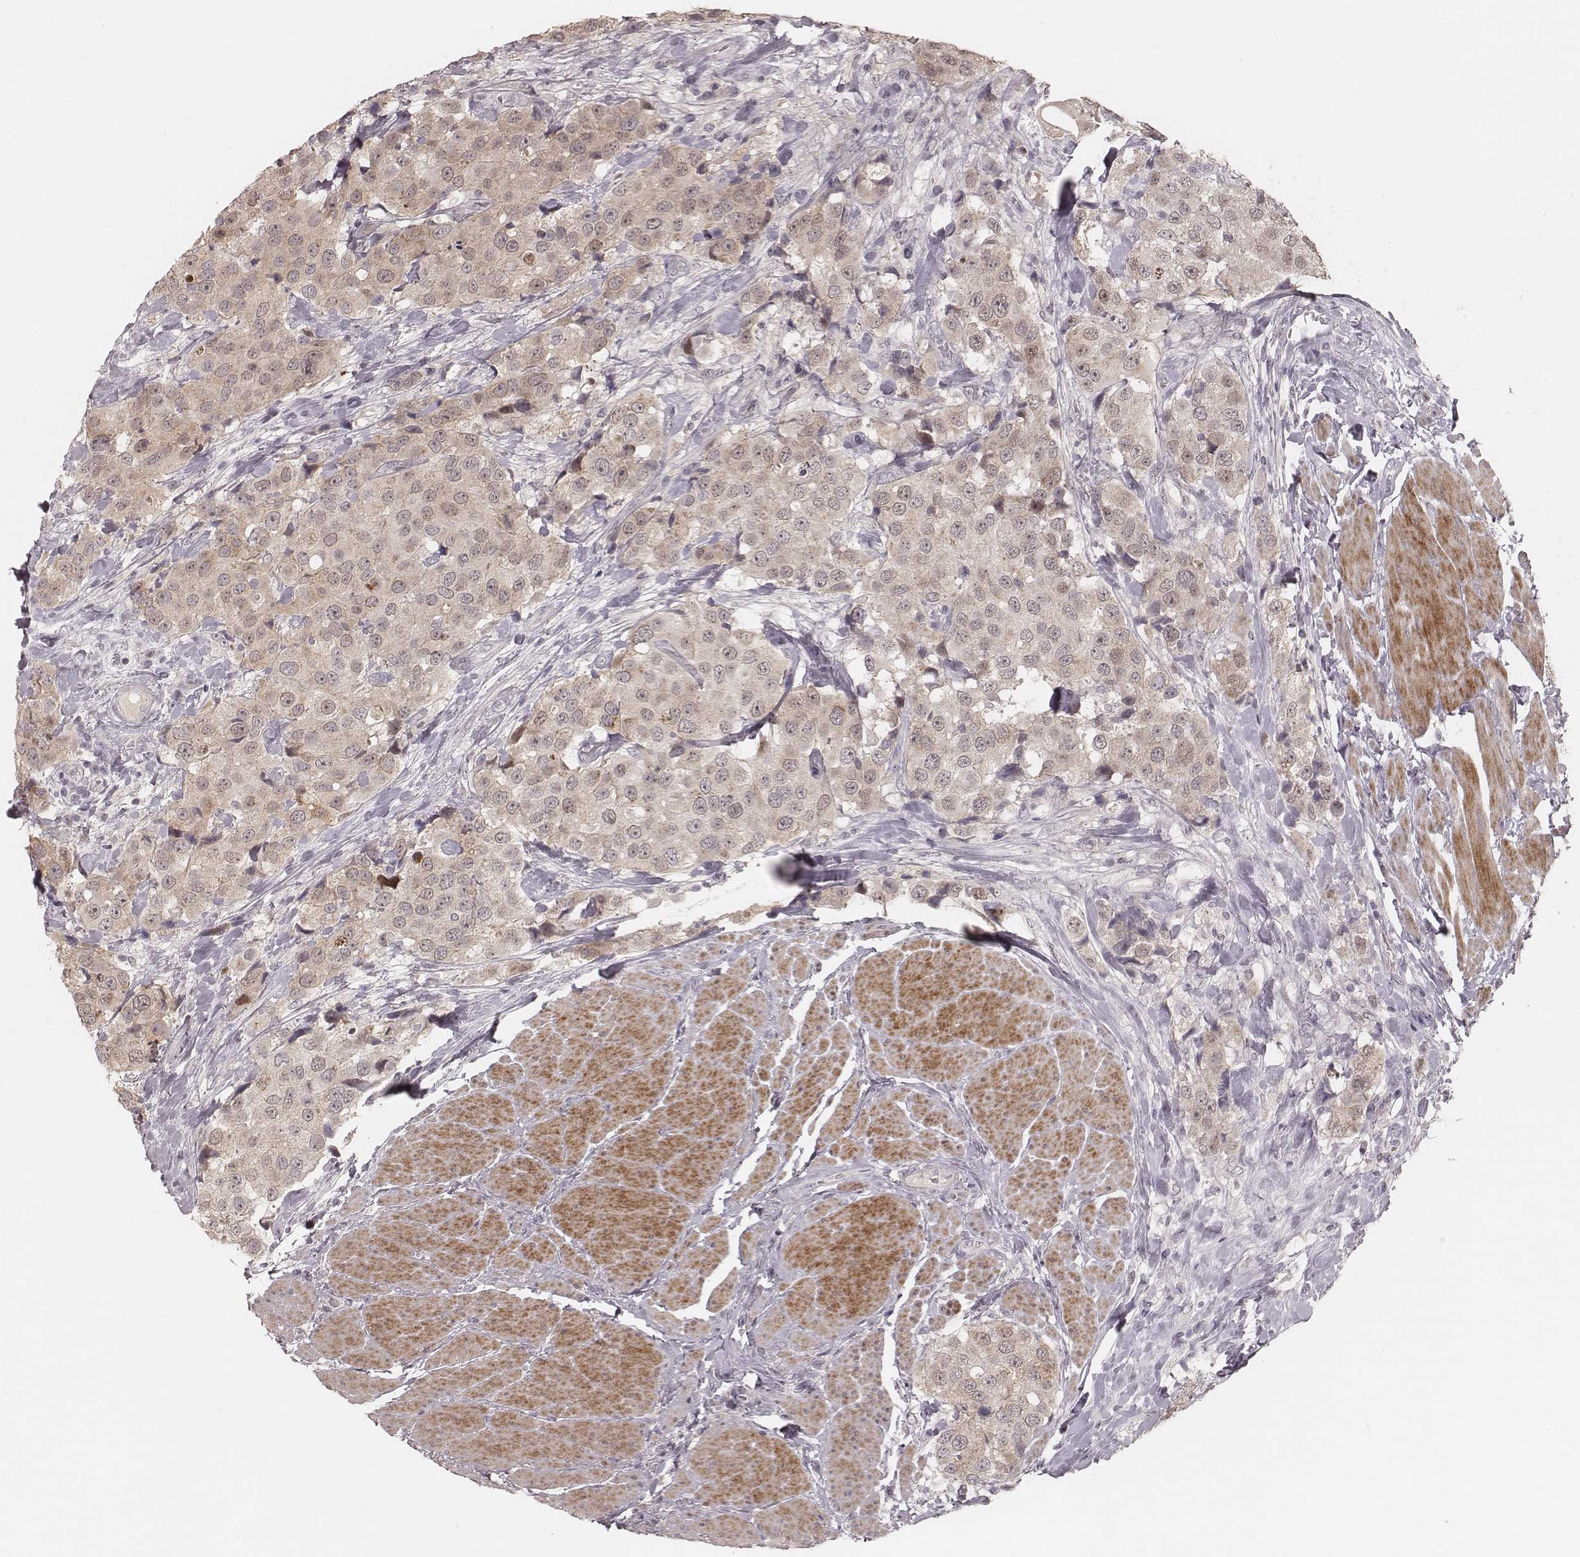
{"staining": {"intensity": "weak", "quantity": "25%-75%", "location": "nuclear"}, "tissue": "urothelial cancer", "cell_type": "Tumor cells", "image_type": "cancer", "snomed": [{"axis": "morphology", "description": "Urothelial carcinoma, High grade"}, {"axis": "topography", "description": "Urinary bladder"}], "caption": "About 25%-75% of tumor cells in high-grade urothelial carcinoma demonstrate weak nuclear protein positivity as visualized by brown immunohistochemical staining.", "gene": "FAM13B", "patient": {"sex": "female", "age": 64}}